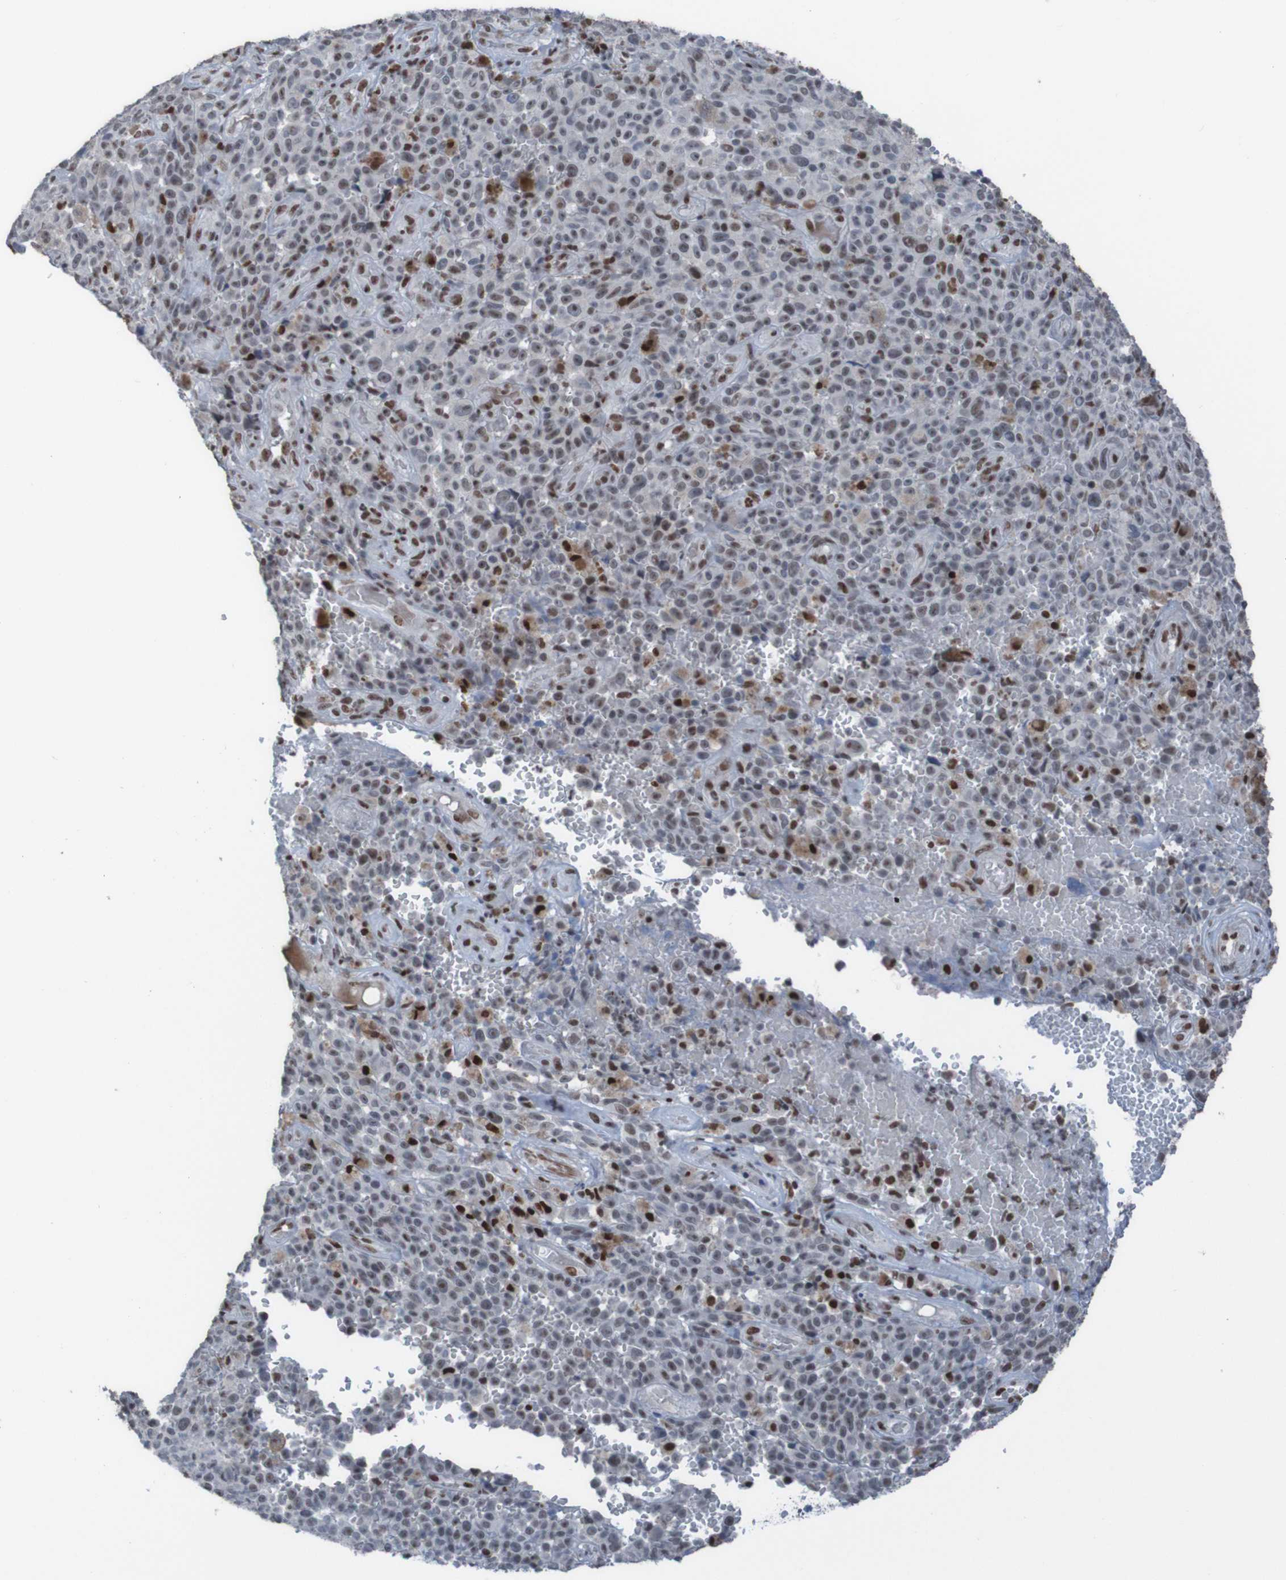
{"staining": {"intensity": "moderate", "quantity": ">75%", "location": "nuclear"}, "tissue": "melanoma", "cell_type": "Tumor cells", "image_type": "cancer", "snomed": [{"axis": "morphology", "description": "Malignant melanoma, NOS"}, {"axis": "topography", "description": "Skin"}], "caption": "Immunohistochemistry staining of malignant melanoma, which displays medium levels of moderate nuclear positivity in approximately >75% of tumor cells indicating moderate nuclear protein expression. The staining was performed using DAB (brown) for protein detection and nuclei were counterstained in hematoxylin (blue).", "gene": "PHF2", "patient": {"sex": "female", "age": 82}}